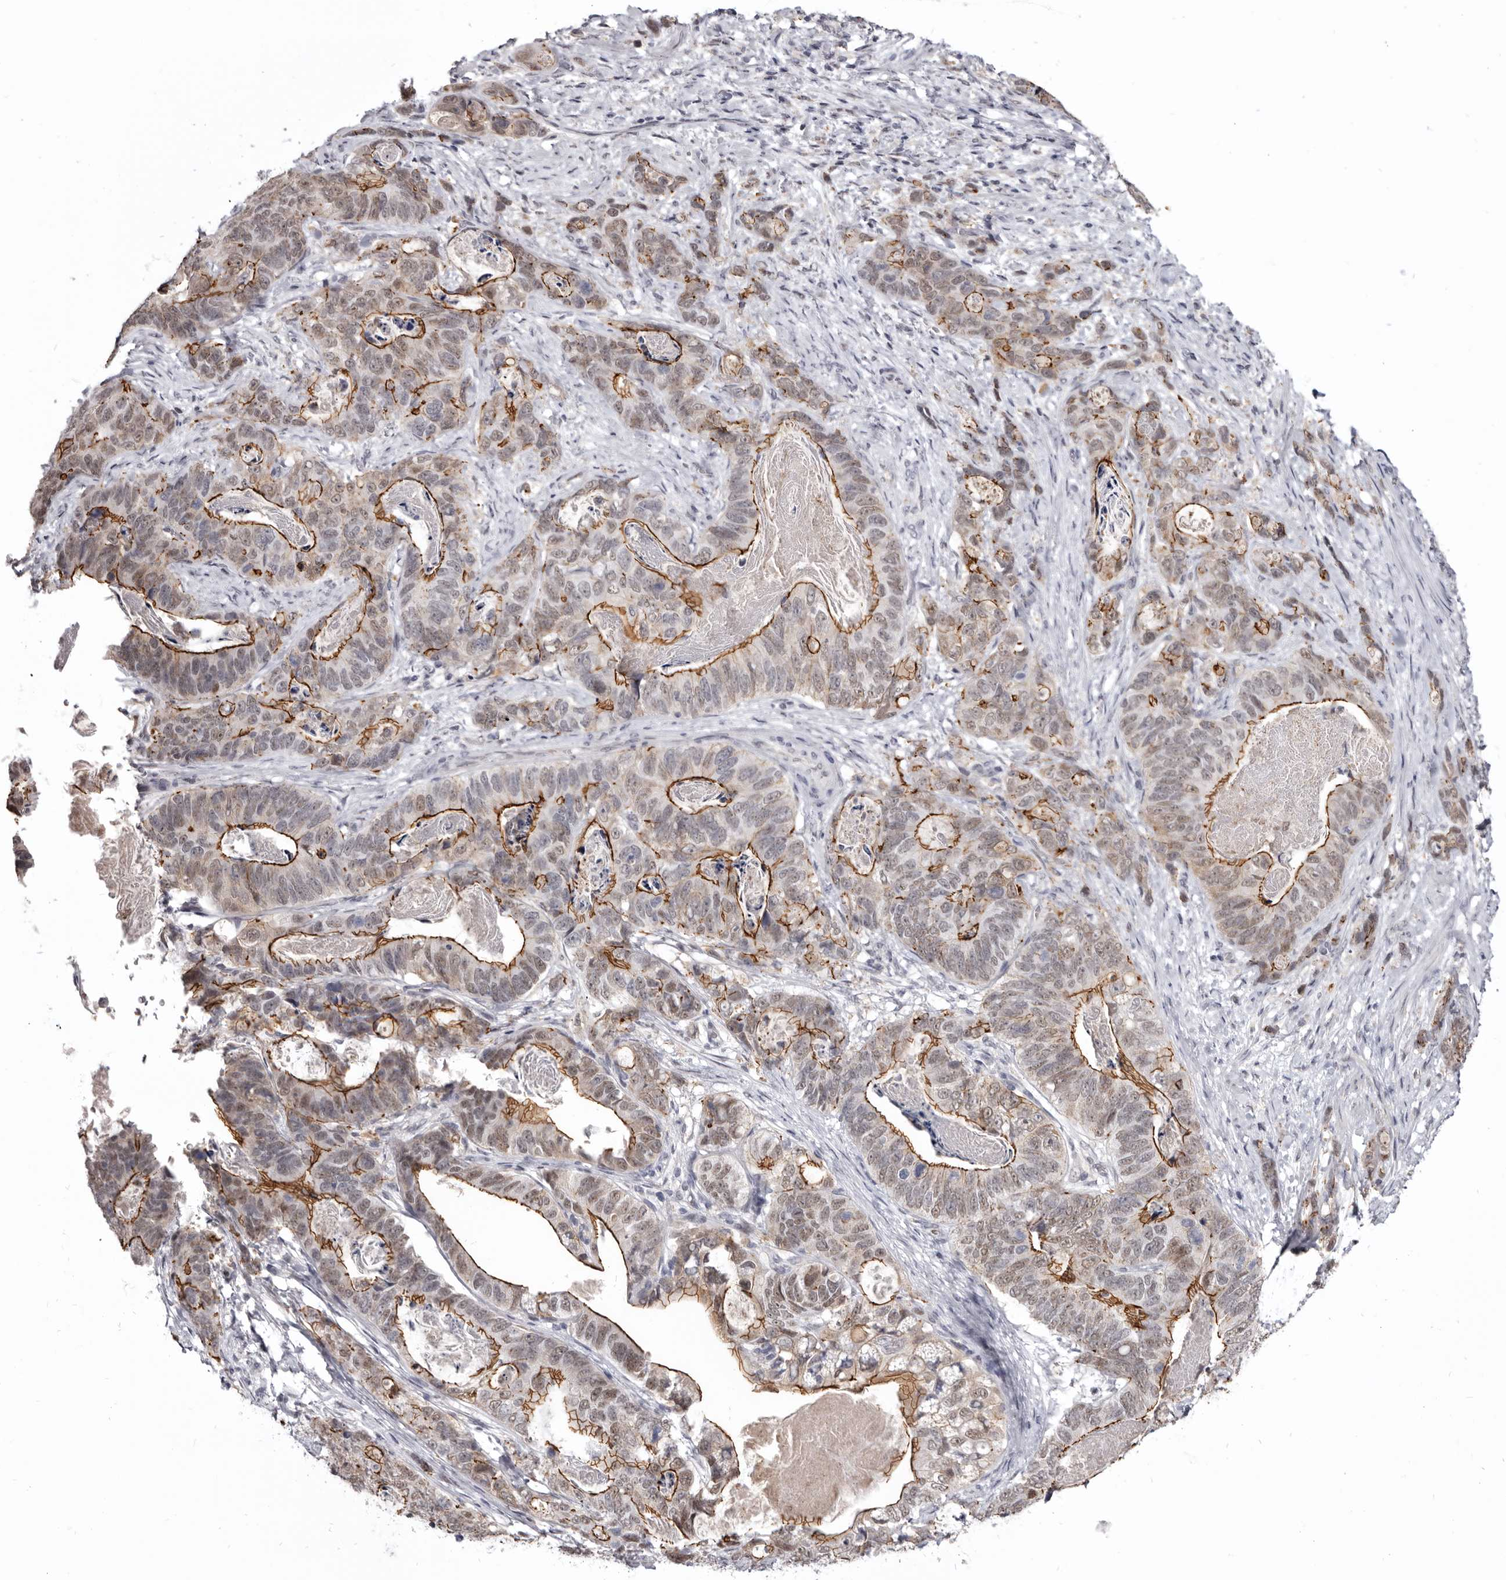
{"staining": {"intensity": "moderate", "quantity": ">75%", "location": "cytoplasmic/membranous,nuclear"}, "tissue": "stomach cancer", "cell_type": "Tumor cells", "image_type": "cancer", "snomed": [{"axis": "morphology", "description": "Normal tissue, NOS"}, {"axis": "morphology", "description": "Adenocarcinoma, NOS"}, {"axis": "topography", "description": "Stomach"}], "caption": "The immunohistochemical stain highlights moderate cytoplasmic/membranous and nuclear staining in tumor cells of stomach cancer tissue. Ihc stains the protein in brown and the nuclei are stained blue.", "gene": "CGN", "patient": {"sex": "female", "age": 89}}